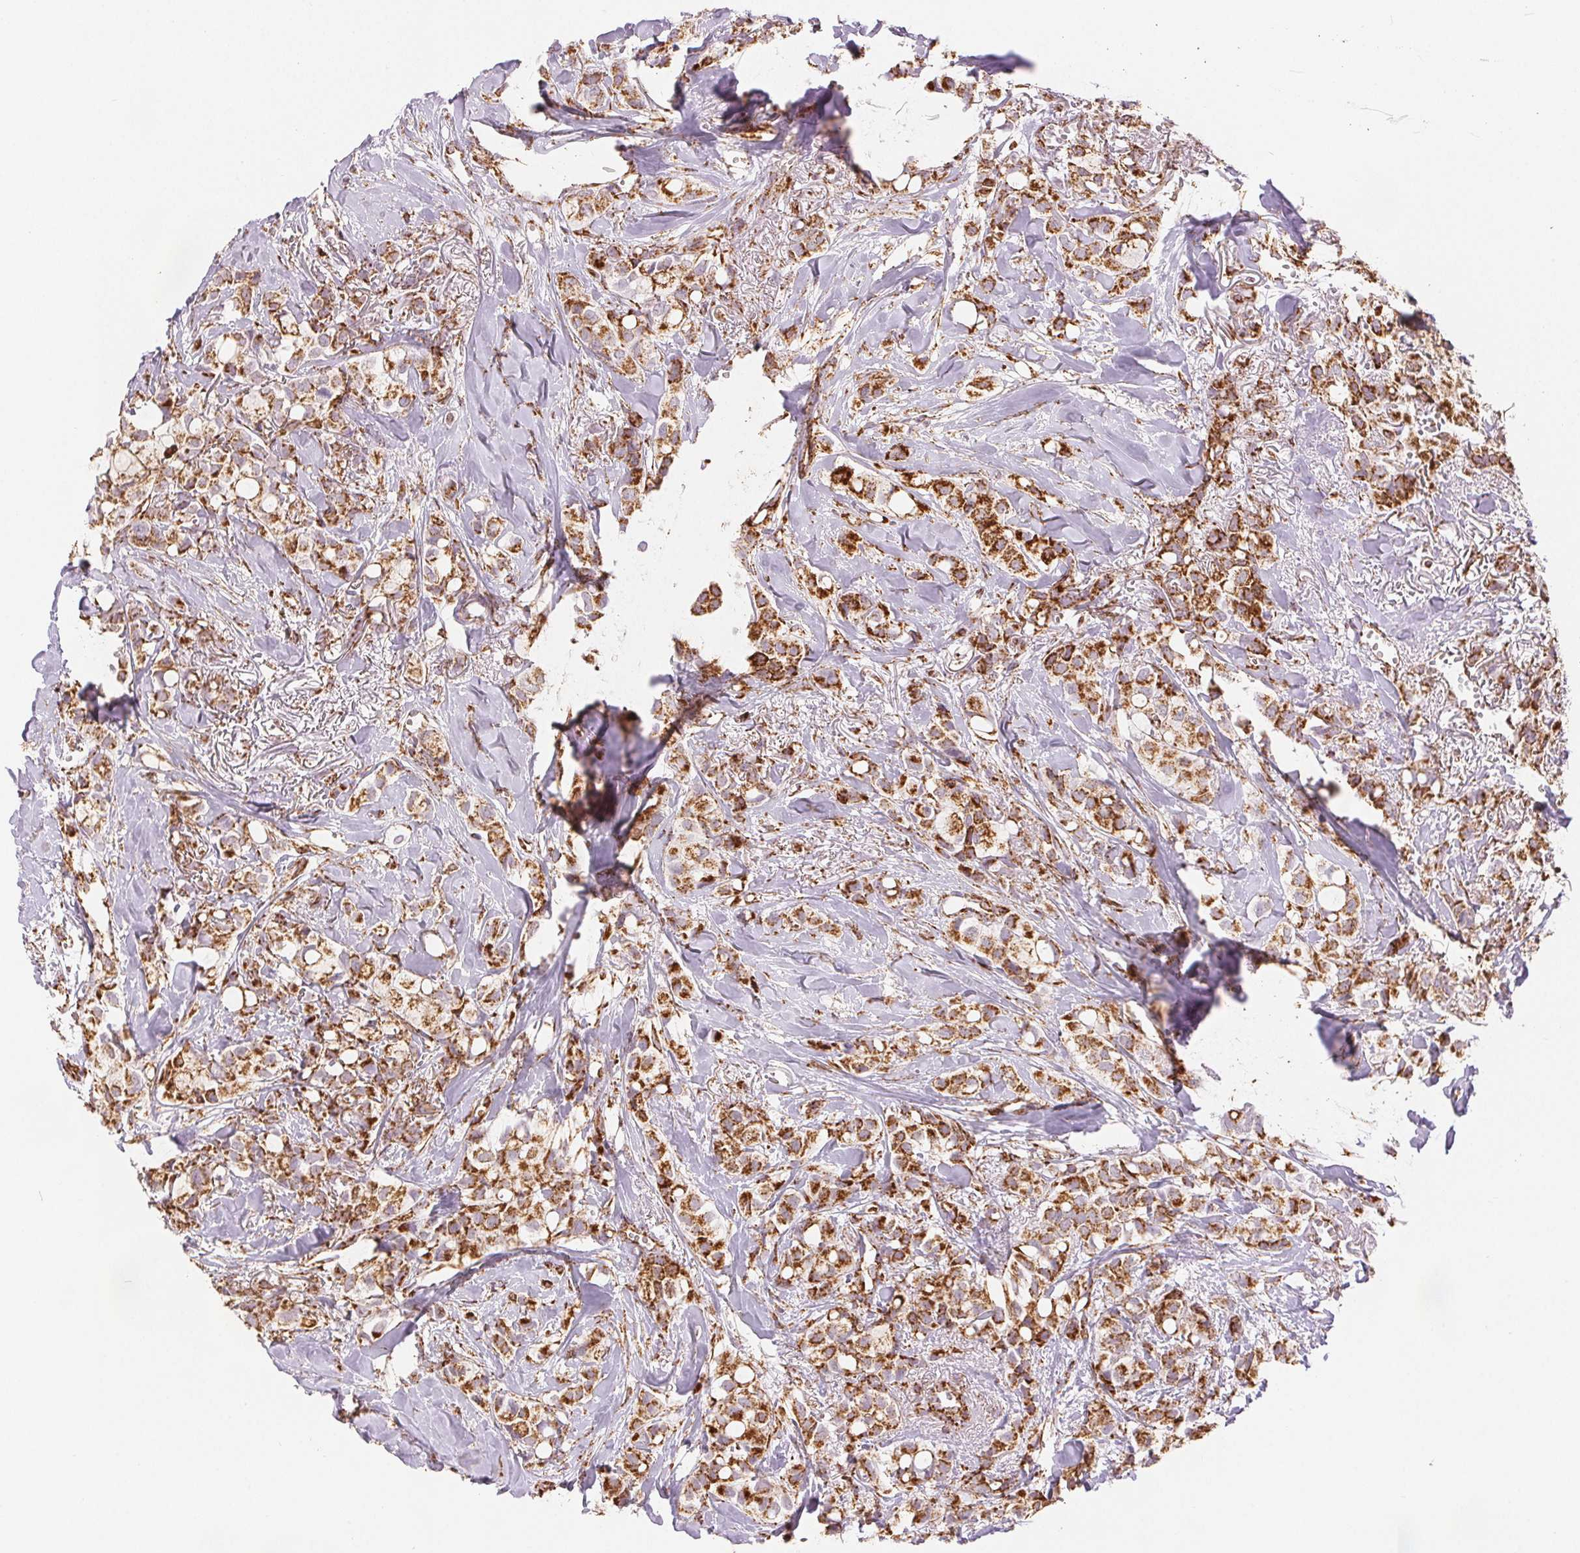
{"staining": {"intensity": "strong", "quantity": ">75%", "location": "cytoplasmic/membranous"}, "tissue": "breast cancer", "cell_type": "Tumor cells", "image_type": "cancer", "snomed": [{"axis": "morphology", "description": "Duct carcinoma"}, {"axis": "topography", "description": "Breast"}], "caption": "The histopathology image exhibits a brown stain indicating the presence of a protein in the cytoplasmic/membranous of tumor cells in invasive ductal carcinoma (breast).", "gene": "SDHB", "patient": {"sex": "female", "age": 85}}